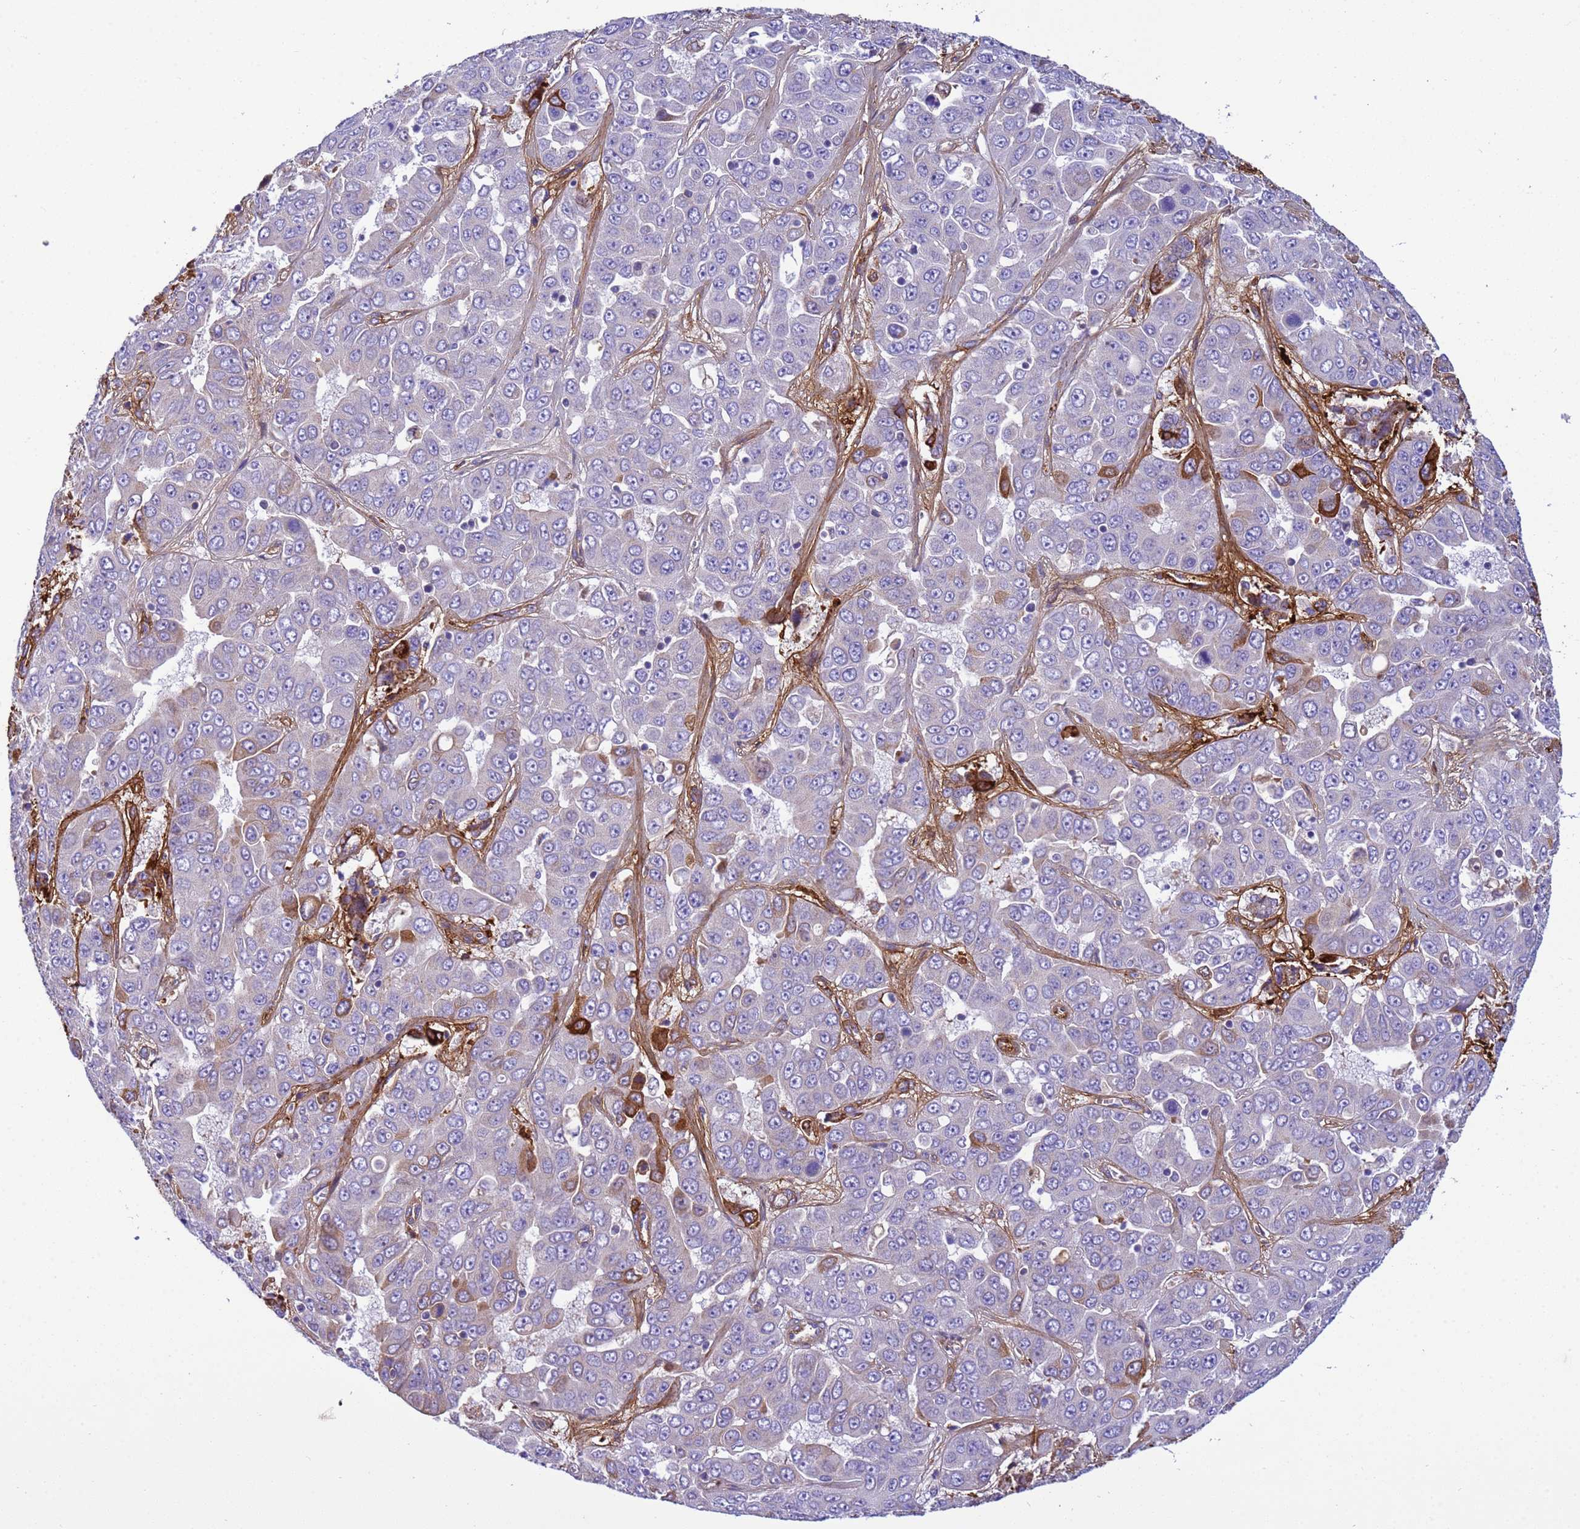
{"staining": {"intensity": "negative", "quantity": "none", "location": "none"}, "tissue": "liver cancer", "cell_type": "Tumor cells", "image_type": "cancer", "snomed": [{"axis": "morphology", "description": "Cholangiocarcinoma"}, {"axis": "topography", "description": "Liver"}], "caption": "Tumor cells show no significant protein expression in liver cancer. The staining was performed using DAB to visualize the protein expression in brown, while the nuclei were stained in blue with hematoxylin (Magnification: 20x).", "gene": "P2RX7", "patient": {"sex": "female", "age": 52}}